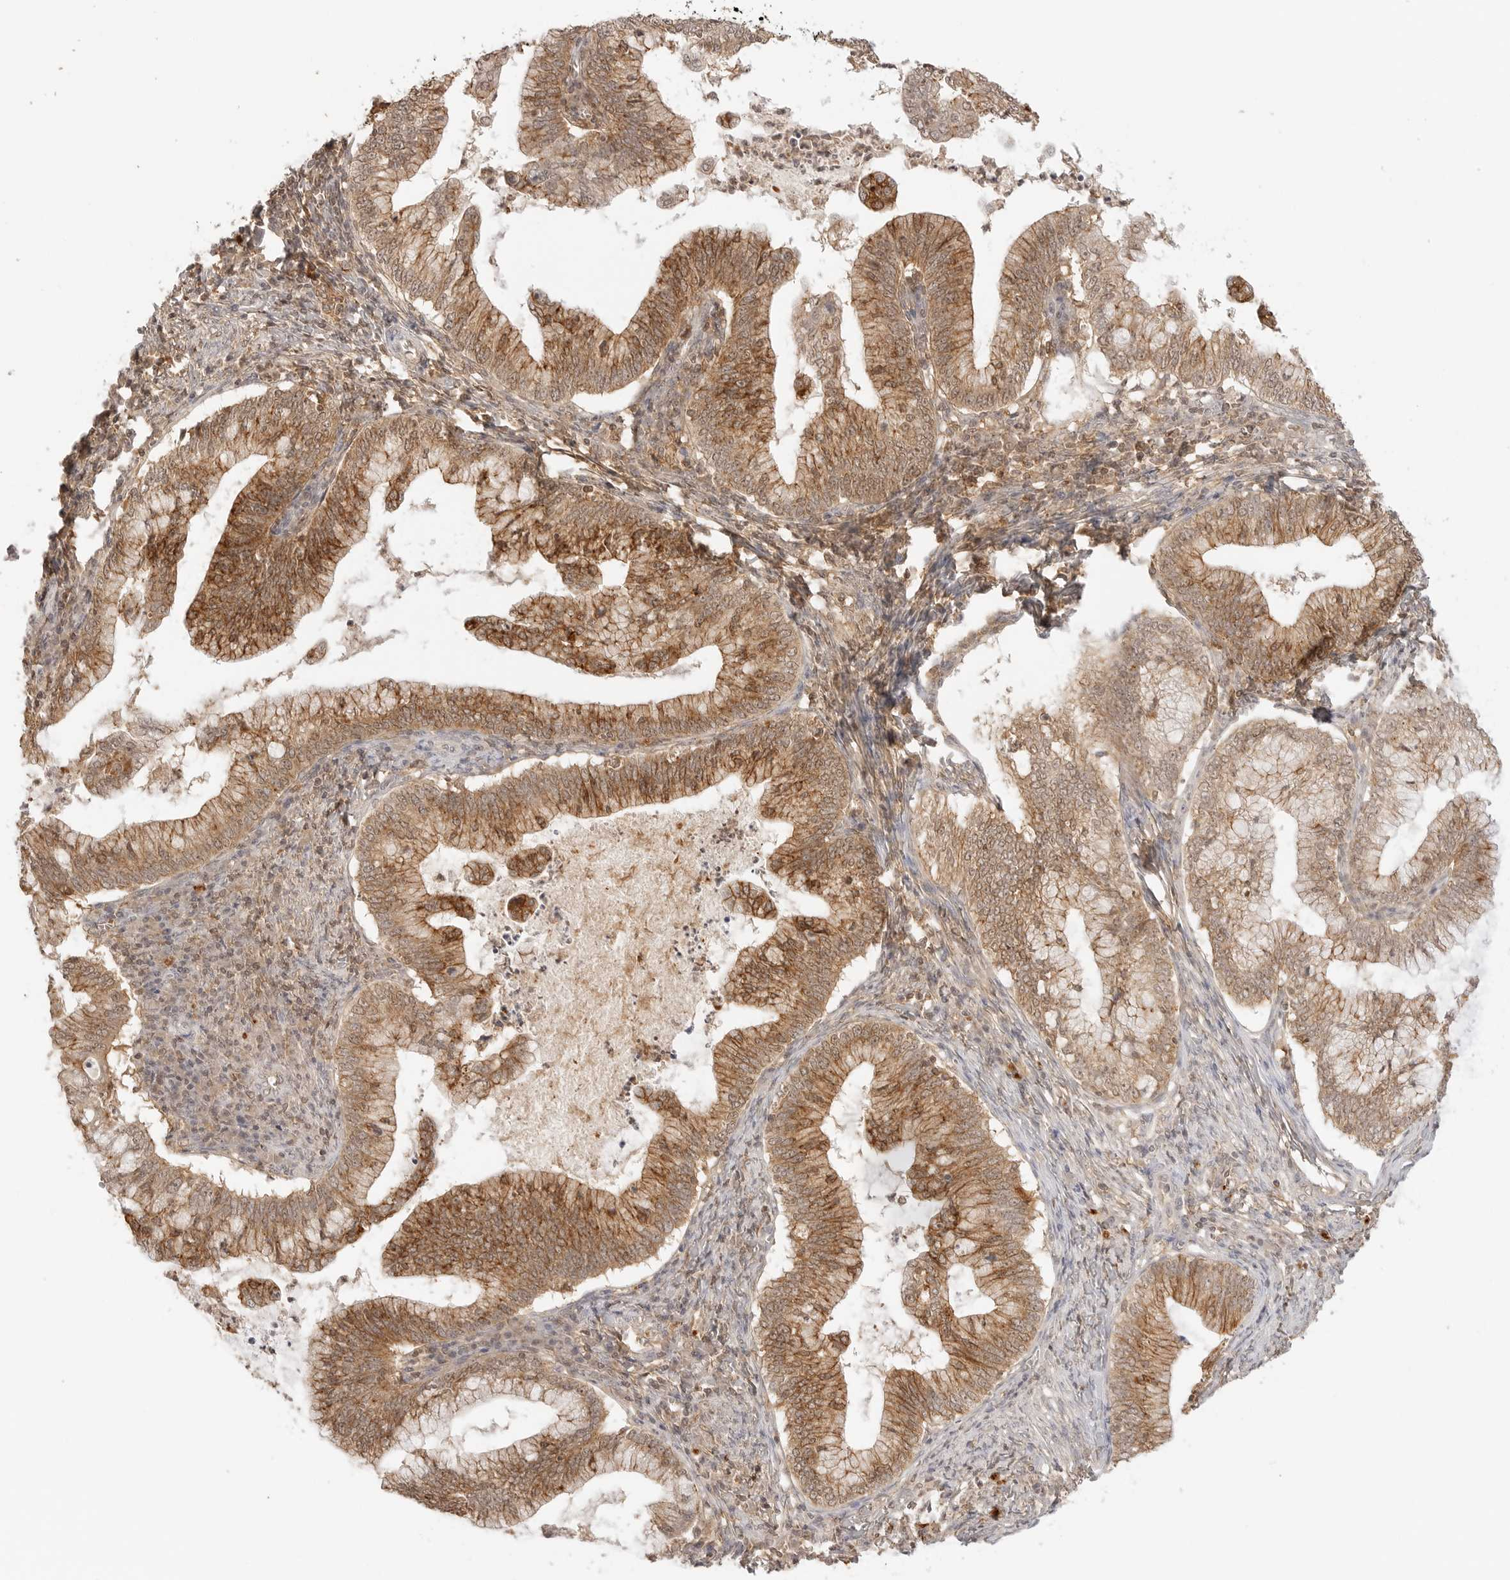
{"staining": {"intensity": "moderate", "quantity": ">75%", "location": "cytoplasmic/membranous"}, "tissue": "cervical cancer", "cell_type": "Tumor cells", "image_type": "cancer", "snomed": [{"axis": "morphology", "description": "Adenocarcinoma, NOS"}, {"axis": "topography", "description": "Cervix"}], "caption": "Moderate cytoplasmic/membranous protein expression is identified in approximately >75% of tumor cells in cervical cancer (adenocarcinoma).", "gene": "EPHA1", "patient": {"sex": "female", "age": 36}}